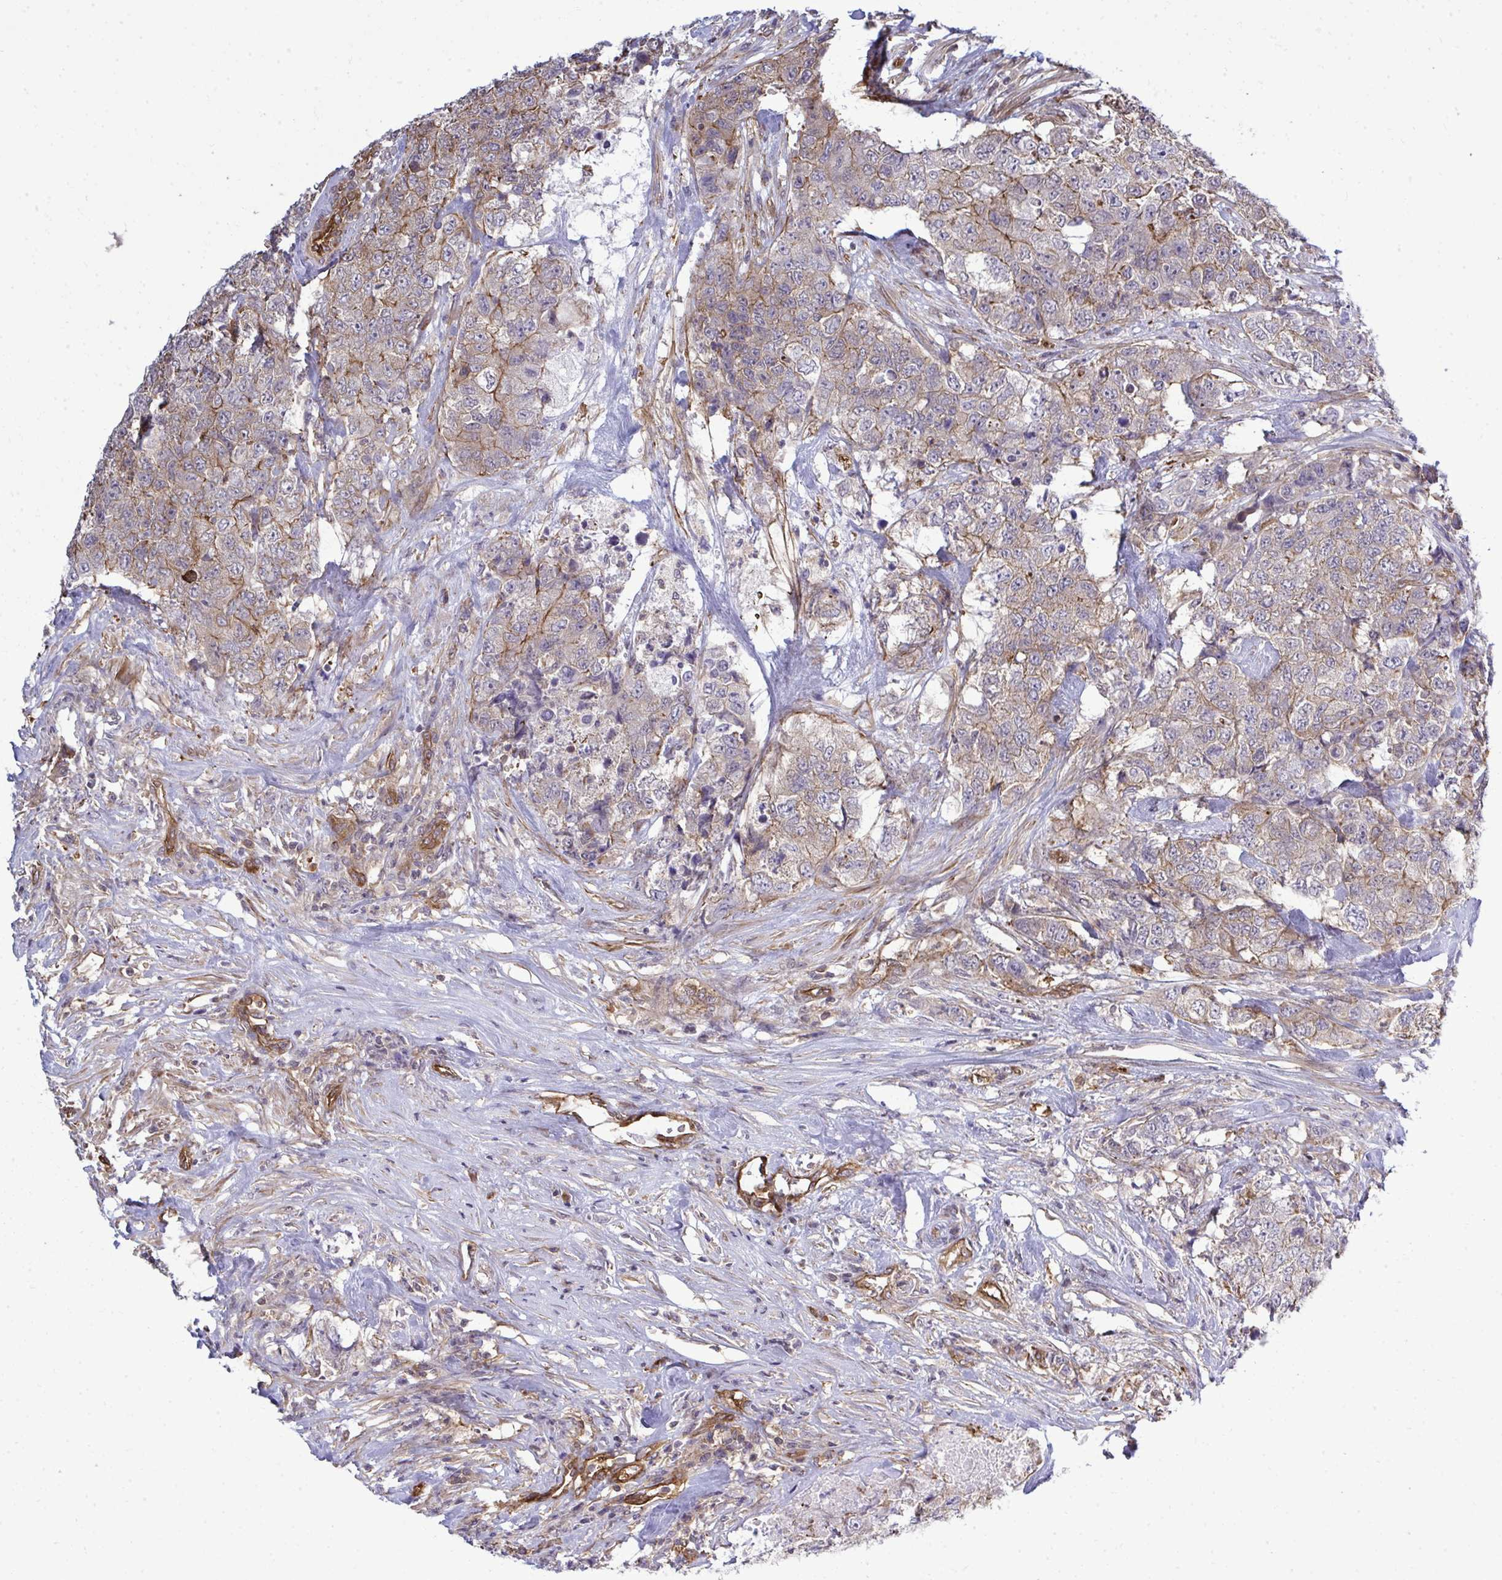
{"staining": {"intensity": "moderate", "quantity": "25%-75%", "location": "cytoplasmic/membranous"}, "tissue": "urothelial cancer", "cell_type": "Tumor cells", "image_type": "cancer", "snomed": [{"axis": "morphology", "description": "Urothelial carcinoma, High grade"}, {"axis": "topography", "description": "Urinary bladder"}], "caption": "This is a micrograph of IHC staining of urothelial cancer, which shows moderate positivity in the cytoplasmic/membranous of tumor cells.", "gene": "FUT10", "patient": {"sex": "female", "age": 78}}